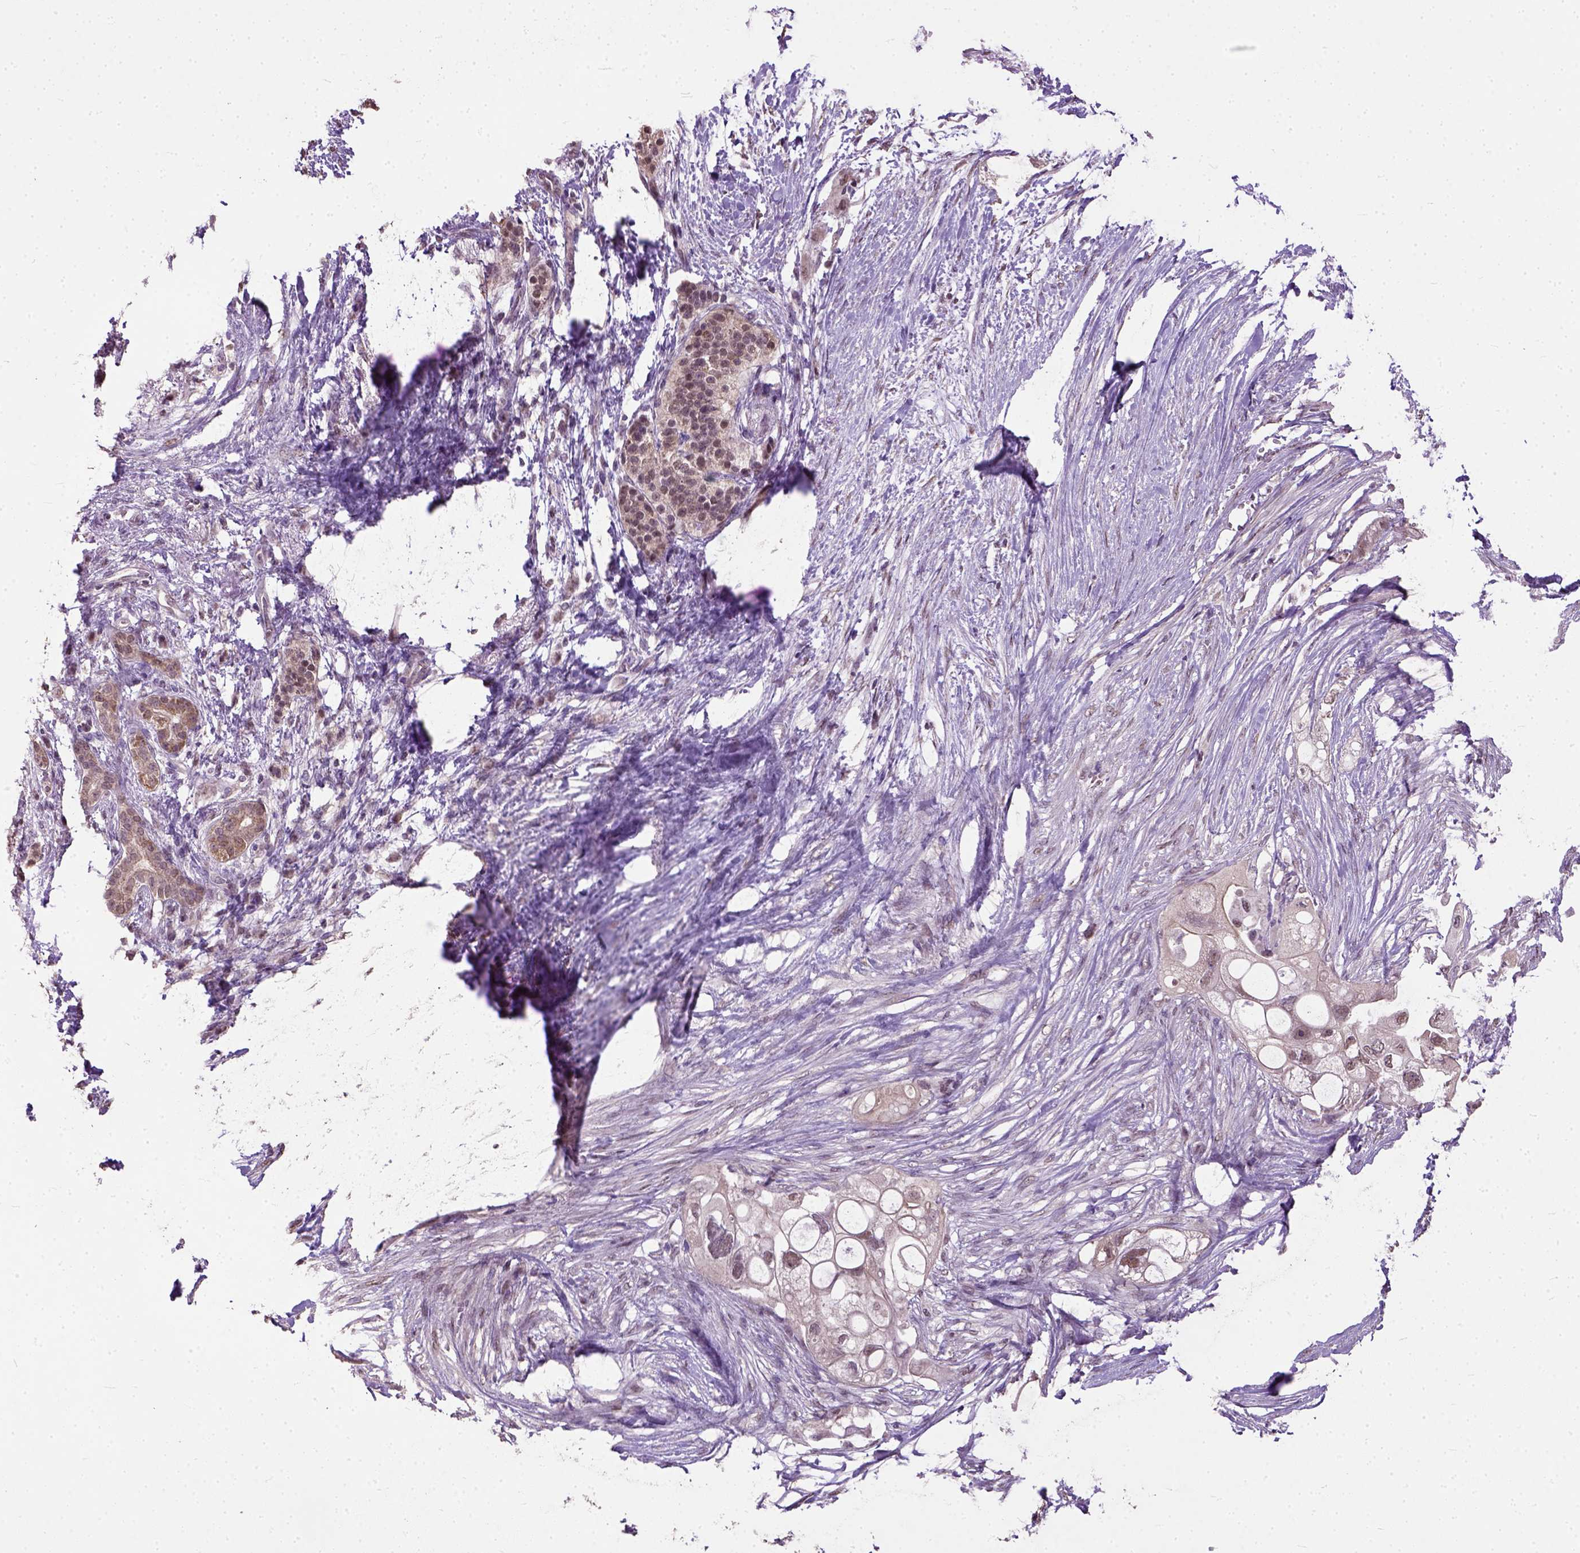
{"staining": {"intensity": "moderate", "quantity": "25%-75%", "location": "cytoplasmic/membranous,nuclear"}, "tissue": "pancreatic cancer", "cell_type": "Tumor cells", "image_type": "cancer", "snomed": [{"axis": "morphology", "description": "Adenocarcinoma, NOS"}, {"axis": "topography", "description": "Pancreas"}], "caption": "Immunohistochemistry (IHC) micrograph of neoplastic tissue: adenocarcinoma (pancreatic) stained using immunohistochemistry (IHC) displays medium levels of moderate protein expression localized specifically in the cytoplasmic/membranous and nuclear of tumor cells, appearing as a cytoplasmic/membranous and nuclear brown color.", "gene": "UBA3", "patient": {"sex": "female", "age": 72}}